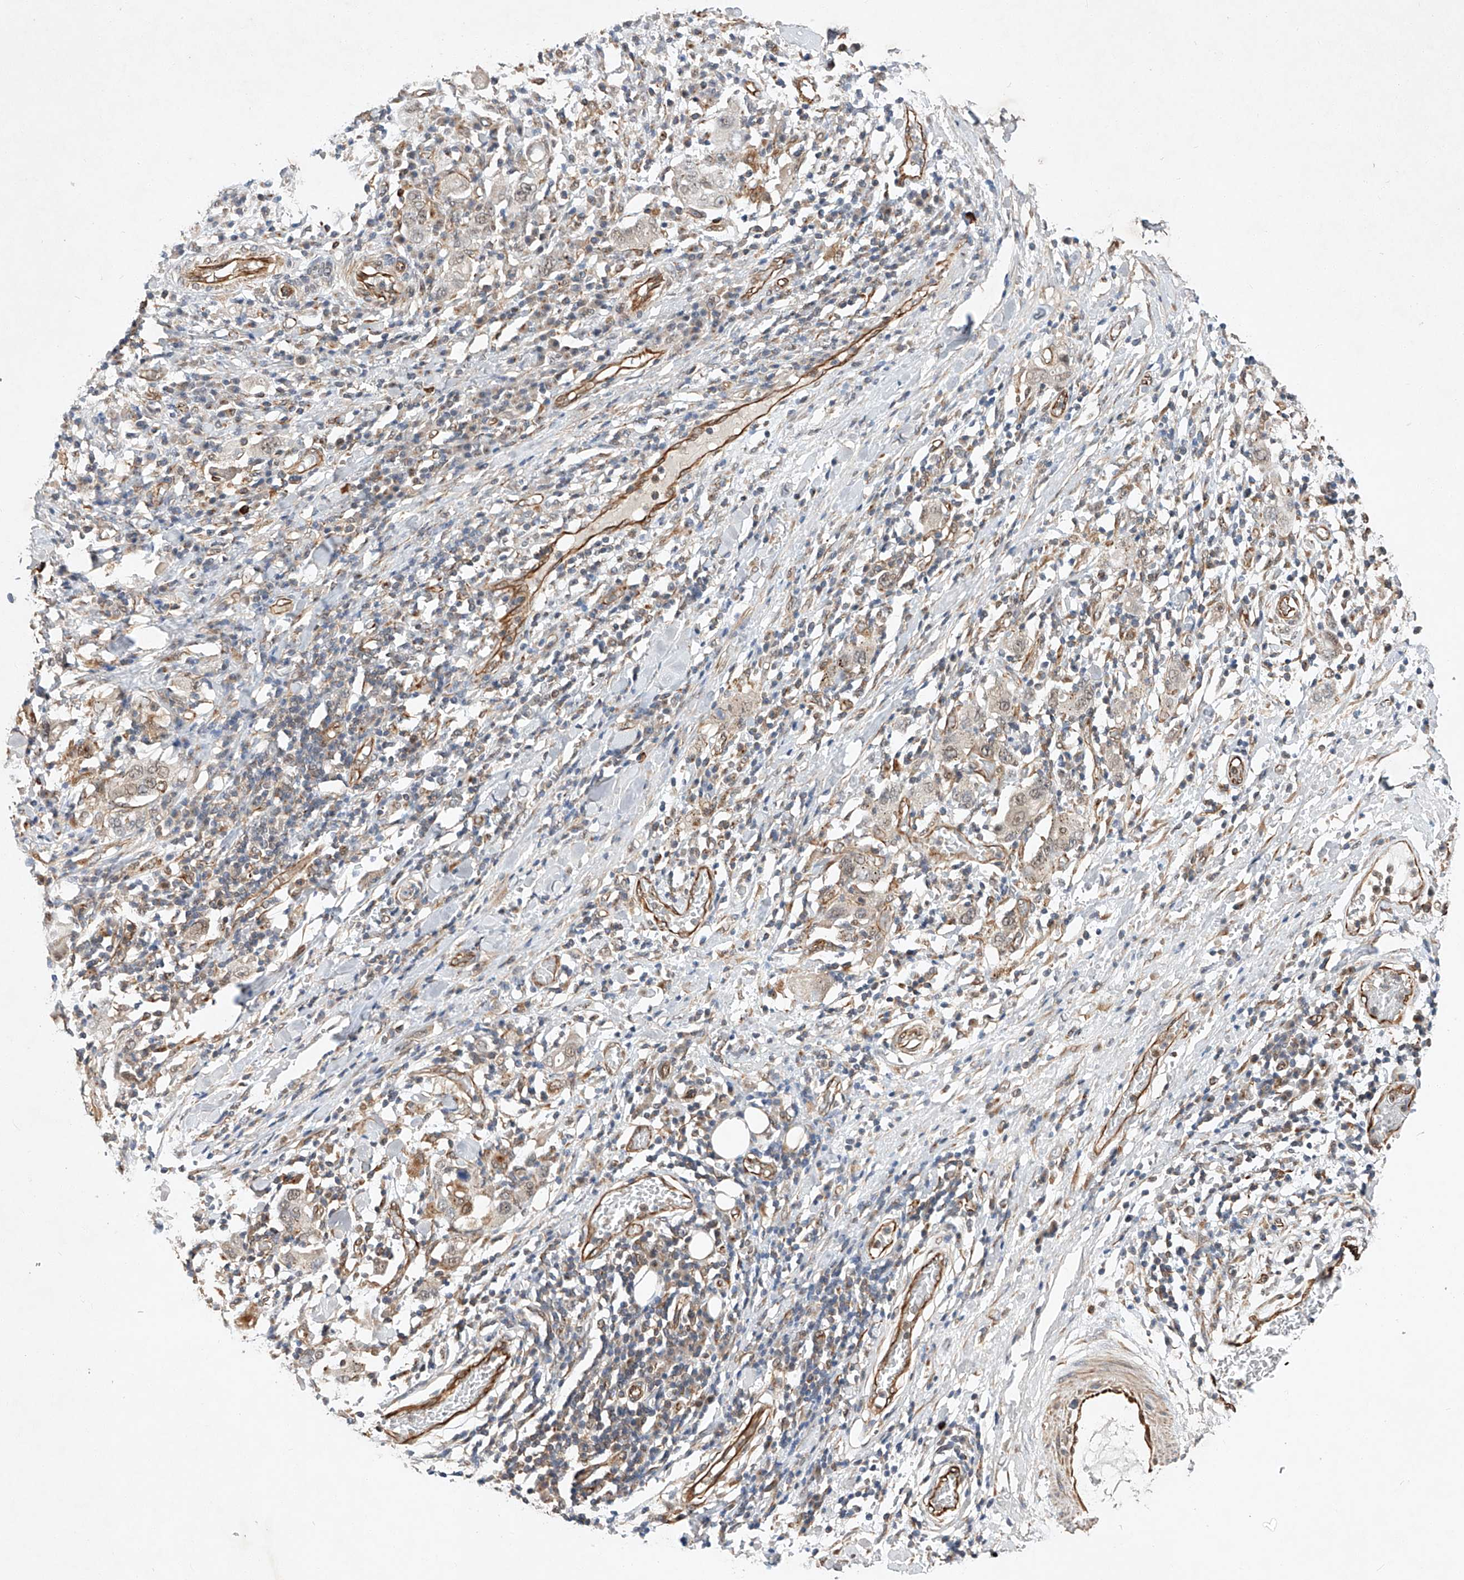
{"staining": {"intensity": "negative", "quantity": "none", "location": "none"}, "tissue": "stomach cancer", "cell_type": "Tumor cells", "image_type": "cancer", "snomed": [{"axis": "morphology", "description": "Adenocarcinoma, NOS"}, {"axis": "topography", "description": "Stomach, upper"}], "caption": "Immunohistochemistry of human adenocarcinoma (stomach) exhibits no positivity in tumor cells.", "gene": "AMD1", "patient": {"sex": "male", "age": 62}}